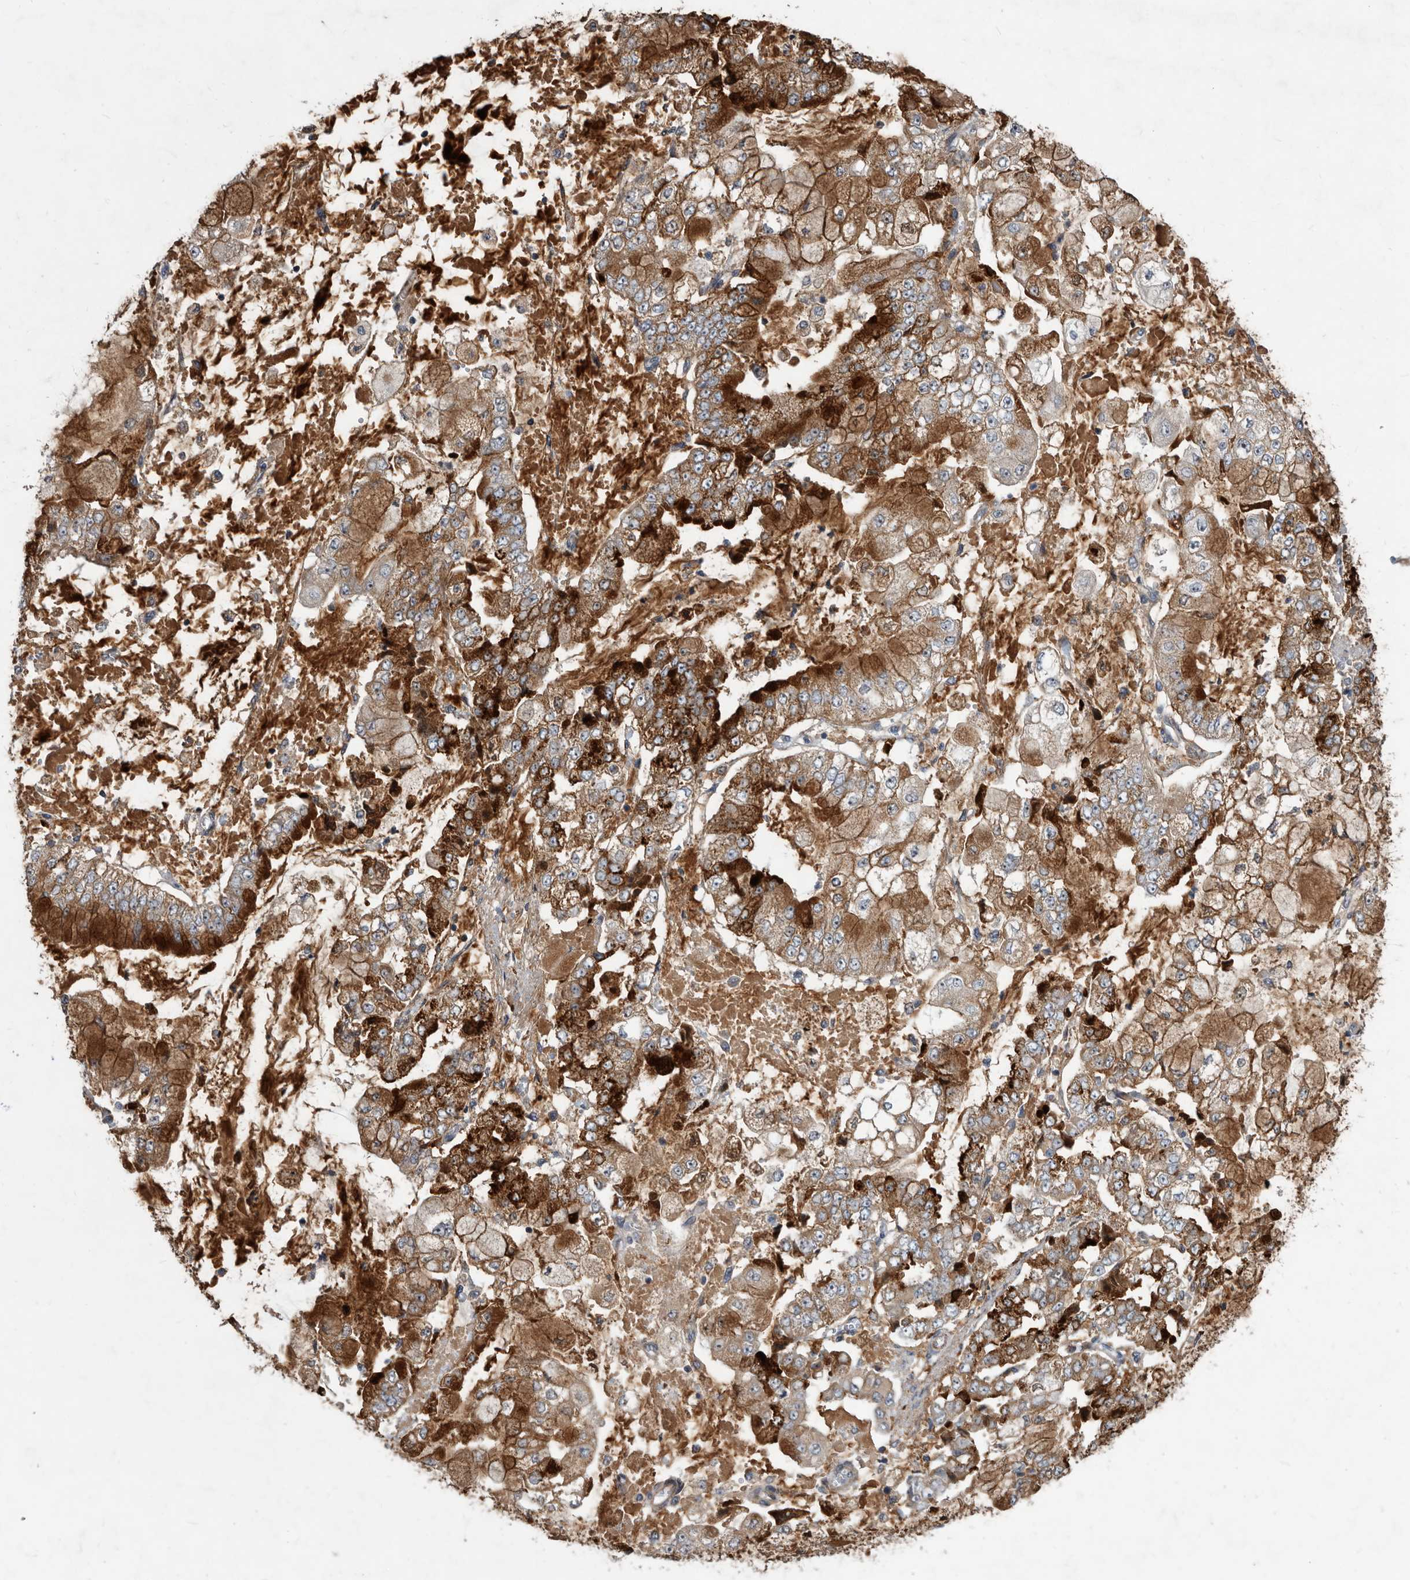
{"staining": {"intensity": "strong", "quantity": ">75%", "location": "cytoplasmic/membranous"}, "tissue": "stomach cancer", "cell_type": "Tumor cells", "image_type": "cancer", "snomed": [{"axis": "morphology", "description": "Adenocarcinoma, NOS"}, {"axis": "topography", "description": "Stomach"}], "caption": "Protein expression analysis of adenocarcinoma (stomach) demonstrates strong cytoplasmic/membranous staining in approximately >75% of tumor cells.", "gene": "PI15", "patient": {"sex": "male", "age": 76}}